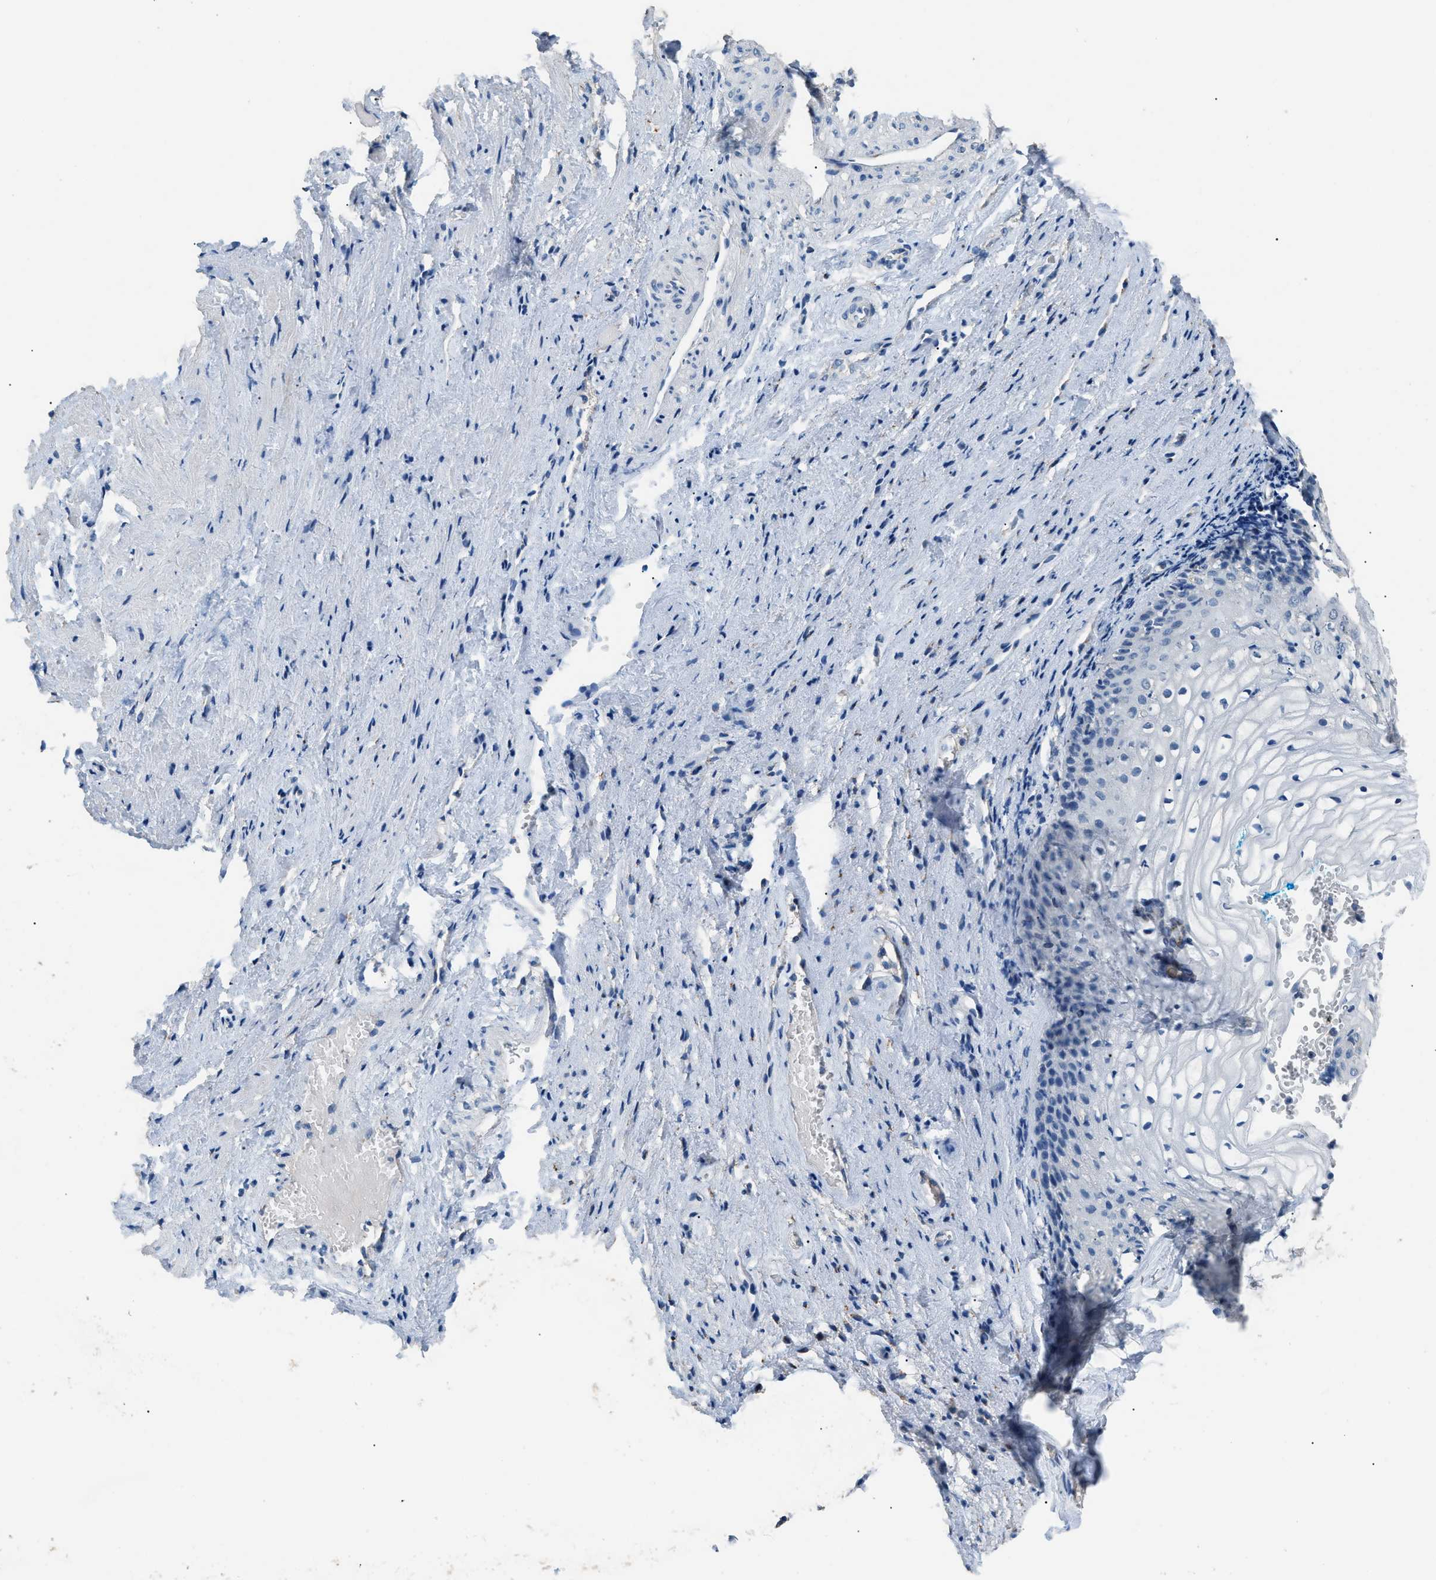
{"staining": {"intensity": "negative", "quantity": "none", "location": "none"}, "tissue": "vagina", "cell_type": "Squamous epithelial cells", "image_type": "normal", "snomed": [{"axis": "morphology", "description": "Normal tissue, NOS"}, {"axis": "topography", "description": "Vagina"}], "caption": "Immunohistochemical staining of benign vagina demonstrates no significant staining in squamous epithelial cells. (DAB (3,3'-diaminobenzidine) immunohistochemistry with hematoxylin counter stain).", "gene": "GOLM1", "patient": {"sex": "female", "age": 34}}